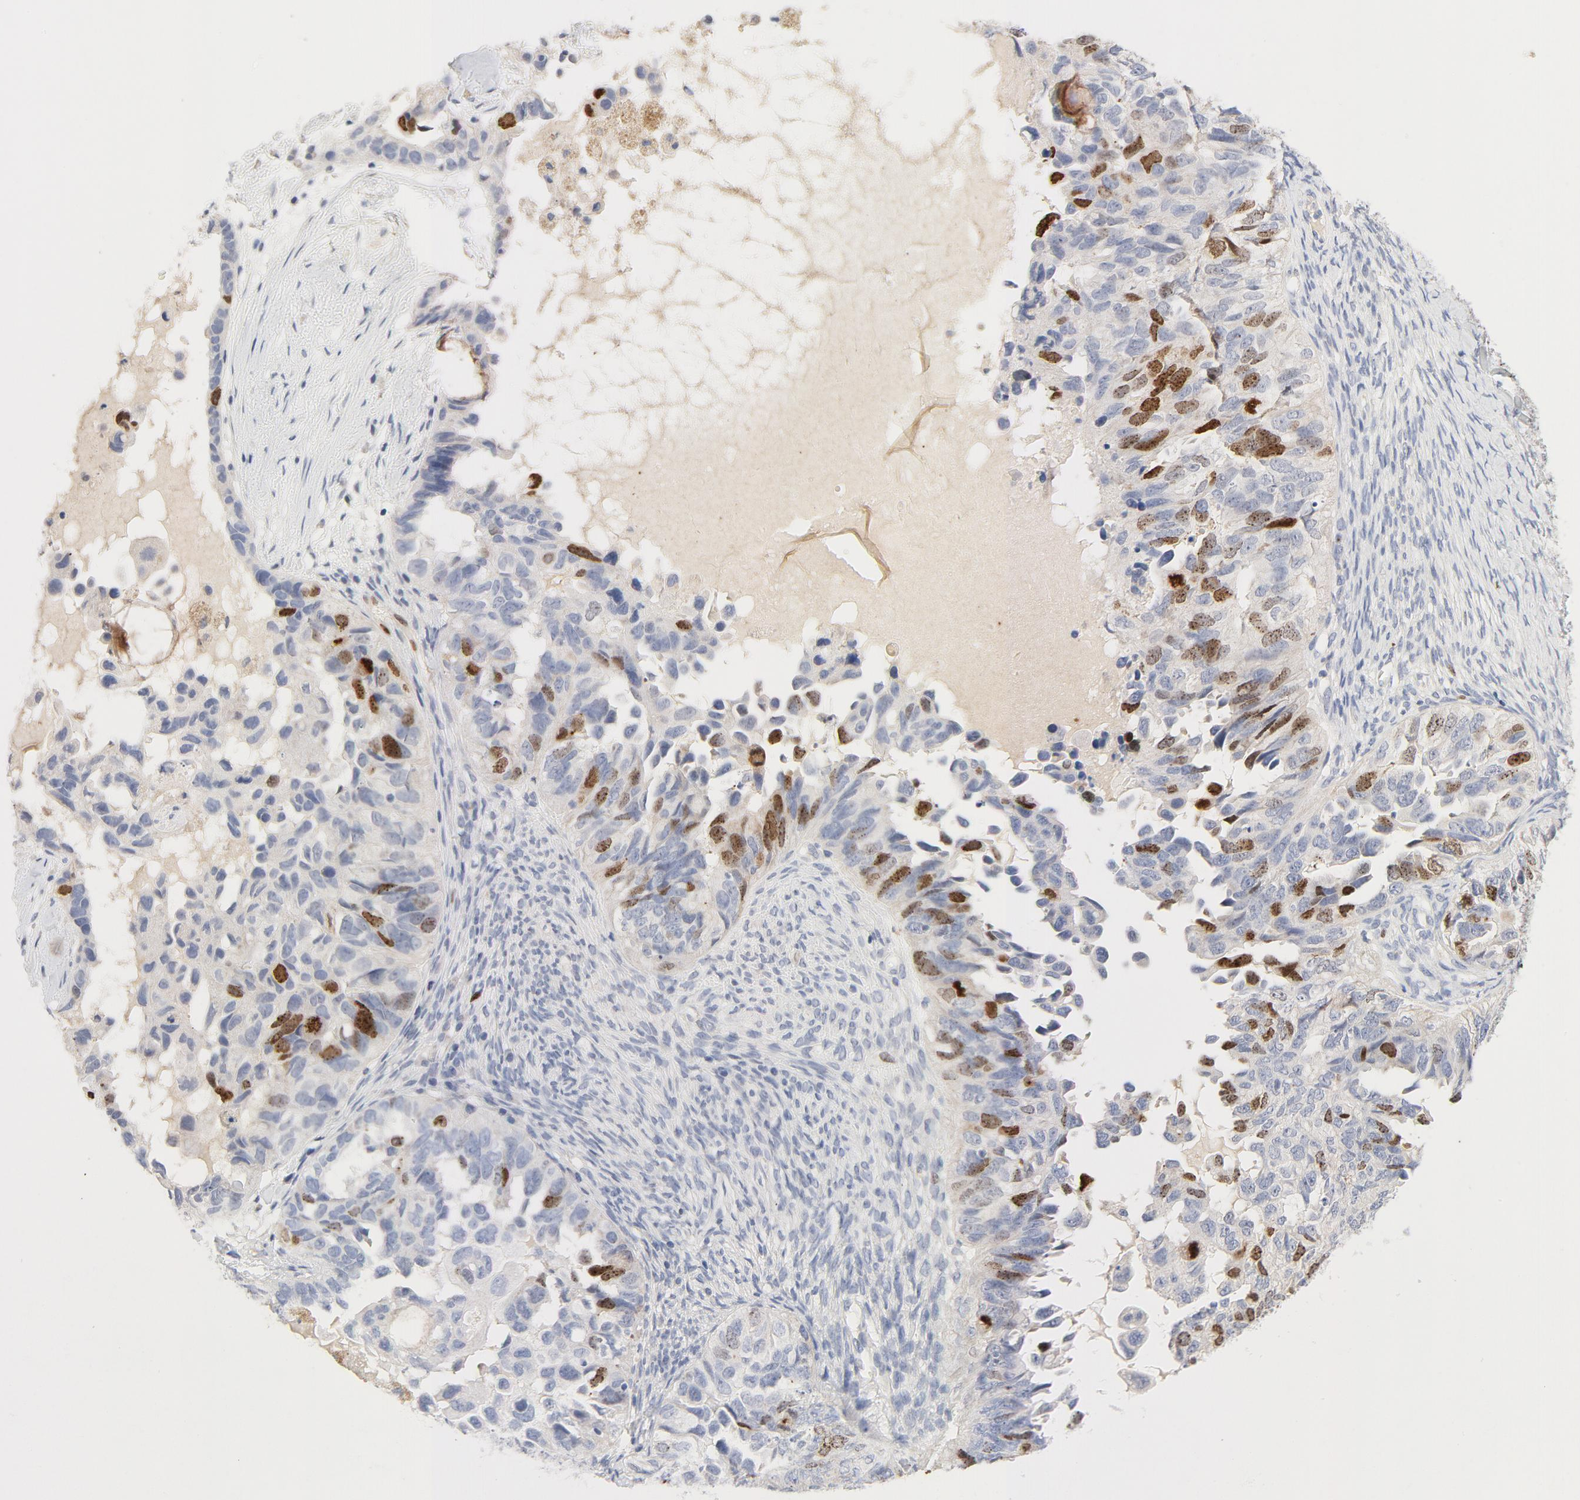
{"staining": {"intensity": "moderate", "quantity": "<25%", "location": "nuclear"}, "tissue": "ovarian cancer", "cell_type": "Tumor cells", "image_type": "cancer", "snomed": [{"axis": "morphology", "description": "Cystadenocarcinoma, serous, NOS"}, {"axis": "topography", "description": "Ovary"}], "caption": "A micrograph showing moderate nuclear staining in approximately <25% of tumor cells in serous cystadenocarcinoma (ovarian), as visualized by brown immunohistochemical staining.", "gene": "BIRC5", "patient": {"sex": "female", "age": 82}}